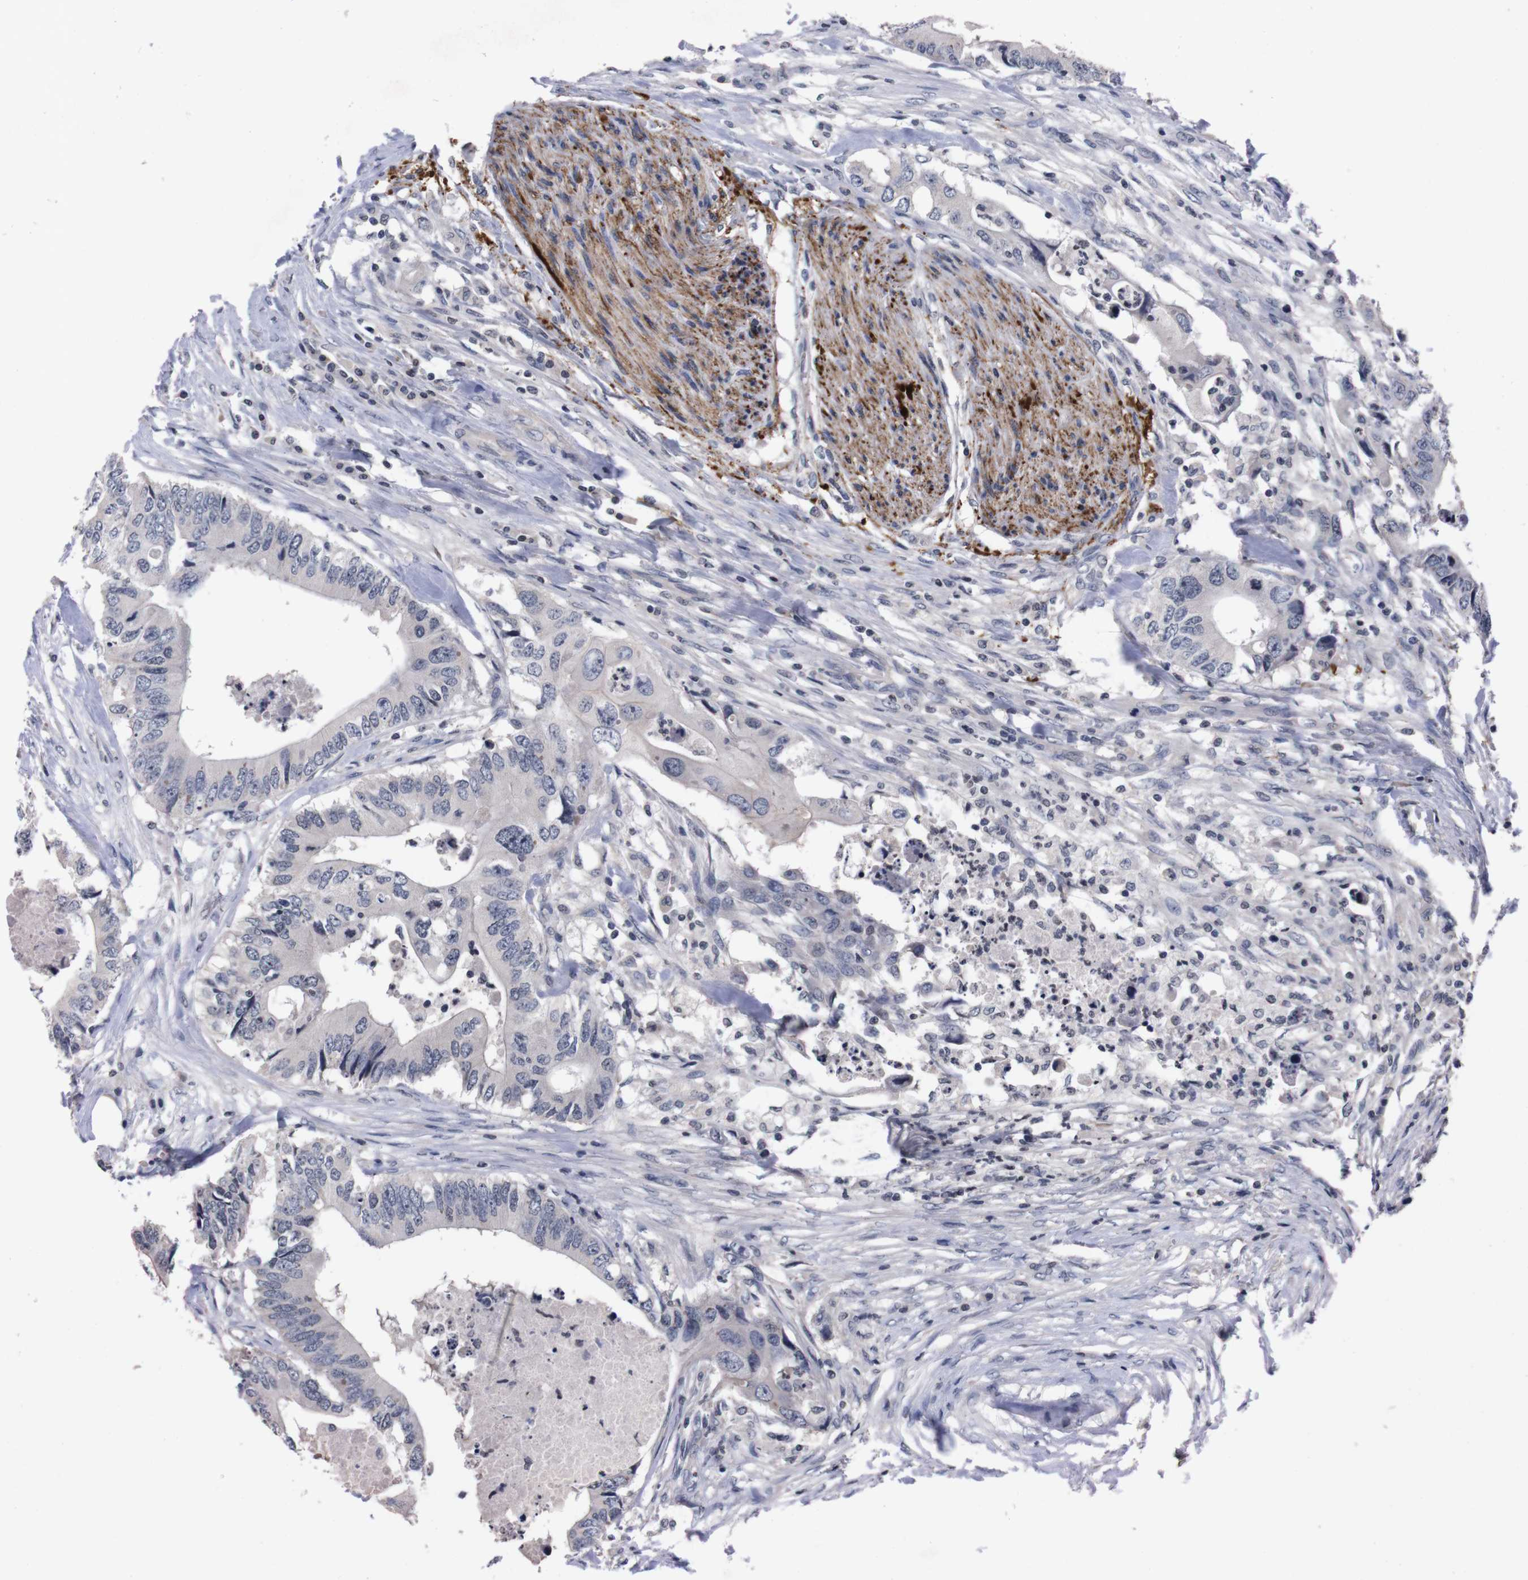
{"staining": {"intensity": "negative", "quantity": "none", "location": "none"}, "tissue": "colorectal cancer", "cell_type": "Tumor cells", "image_type": "cancer", "snomed": [{"axis": "morphology", "description": "Adenocarcinoma, NOS"}, {"axis": "topography", "description": "Colon"}], "caption": "Immunohistochemistry (IHC) micrograph of adenocarcinoma (colorectal) stained for a protein (brown), which displays no staining in tumor cells.", "gene": "TNFRSF21", "patient": {"sex": "male", "age": 71}}